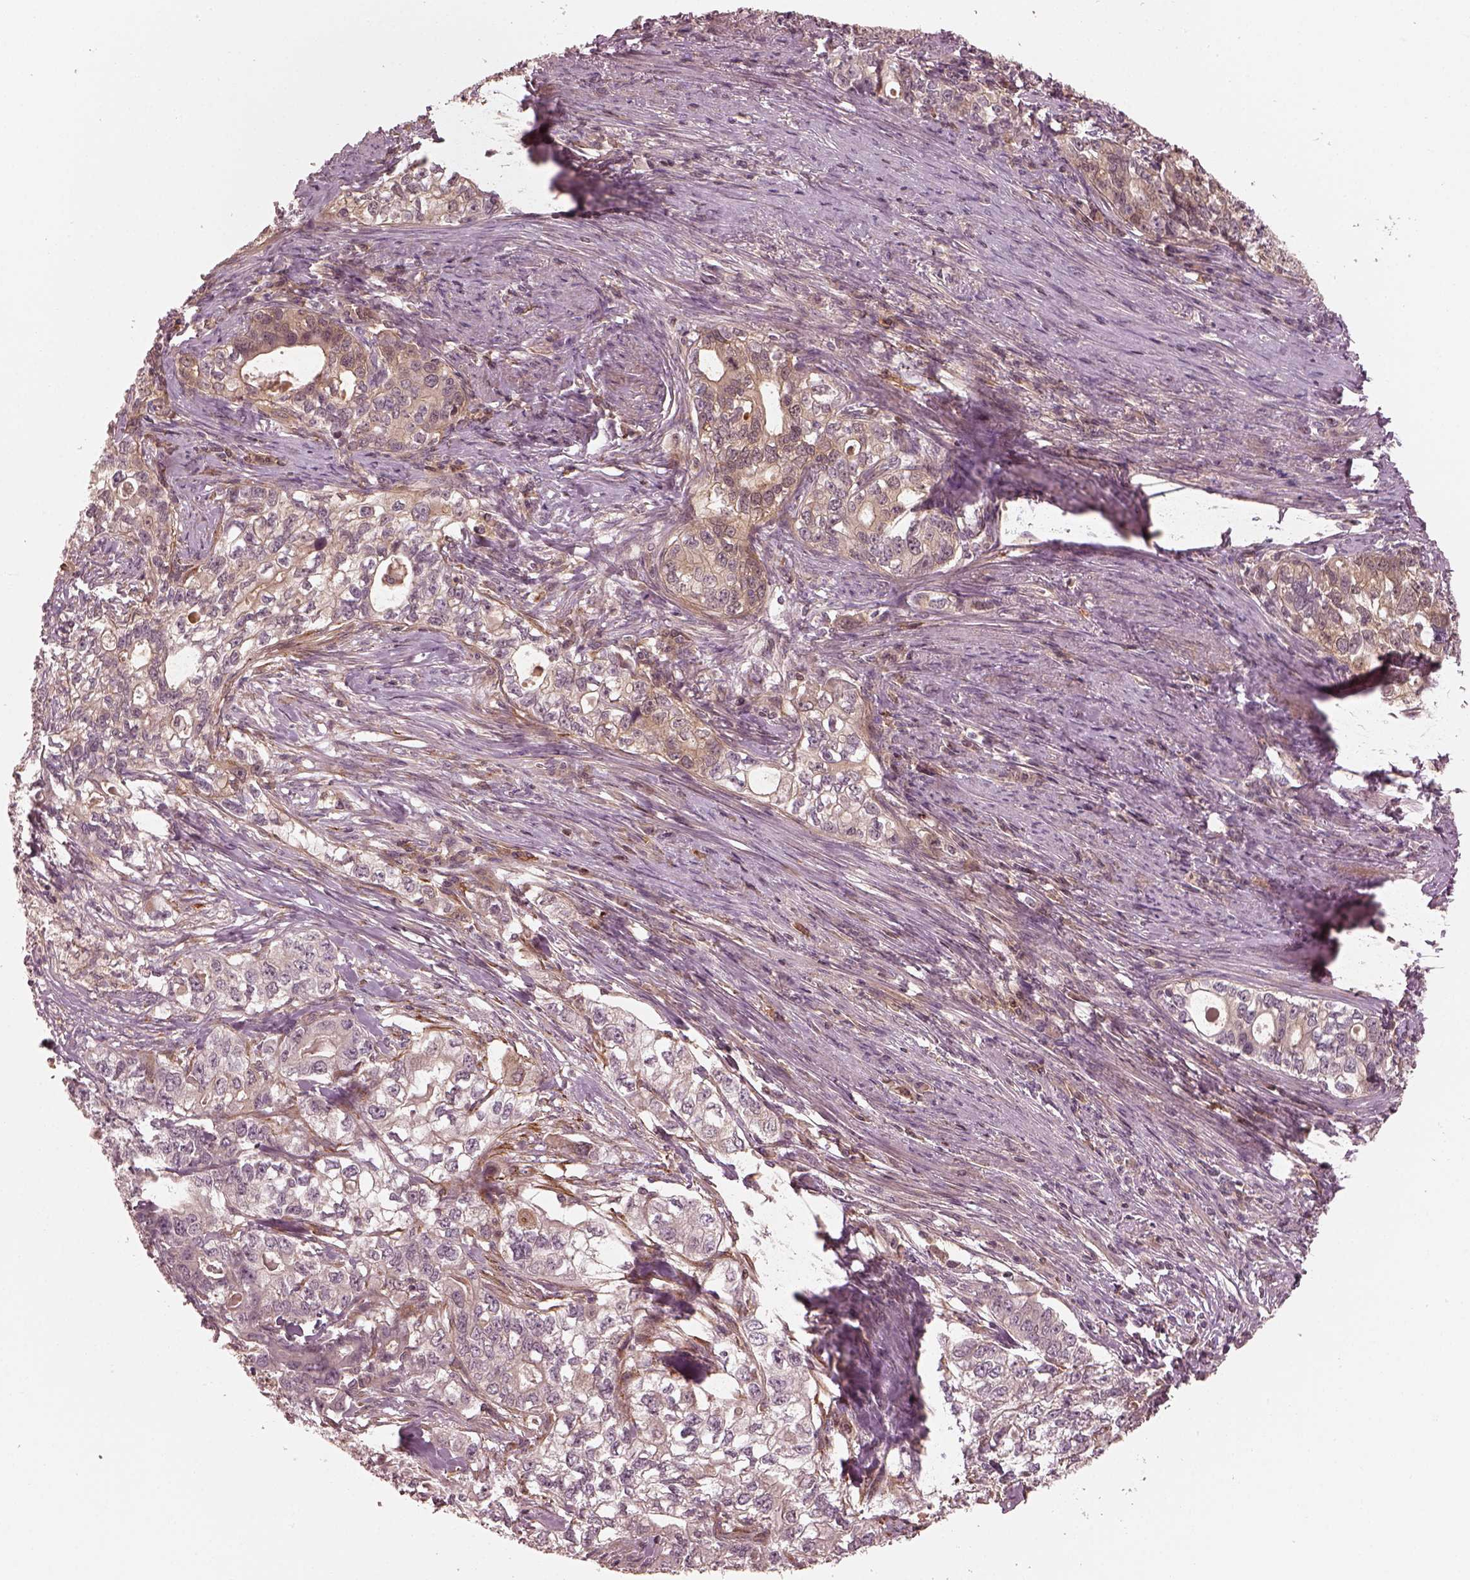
{"staining": {"intensity": "weak", "quantity": "<25%", "location": "cytoplasmic/membranous"}, "tissue": "stomach cancer", "cell_type": "Tumor cells", "image_type": "cancer", "snomed": [{"axis": "morphology", "description": "Adenocarcinoma, NOS"}, {"axis": "topography", "description": "Stomach, lower"}], "caption": "An immunohistochemistry histopathology image of stomach cancer (adenocarcinoma) is shown. There is no staining in tumor cells of stomach cancer (adenocarcinoma). (Brightfield microscopy of DAB (3,3'-diaminobenzidine) immunohistochemistry (IHC) at high magnification).", "gene": "FAM107B", "patient": {"sex": "female", "age": 72}}